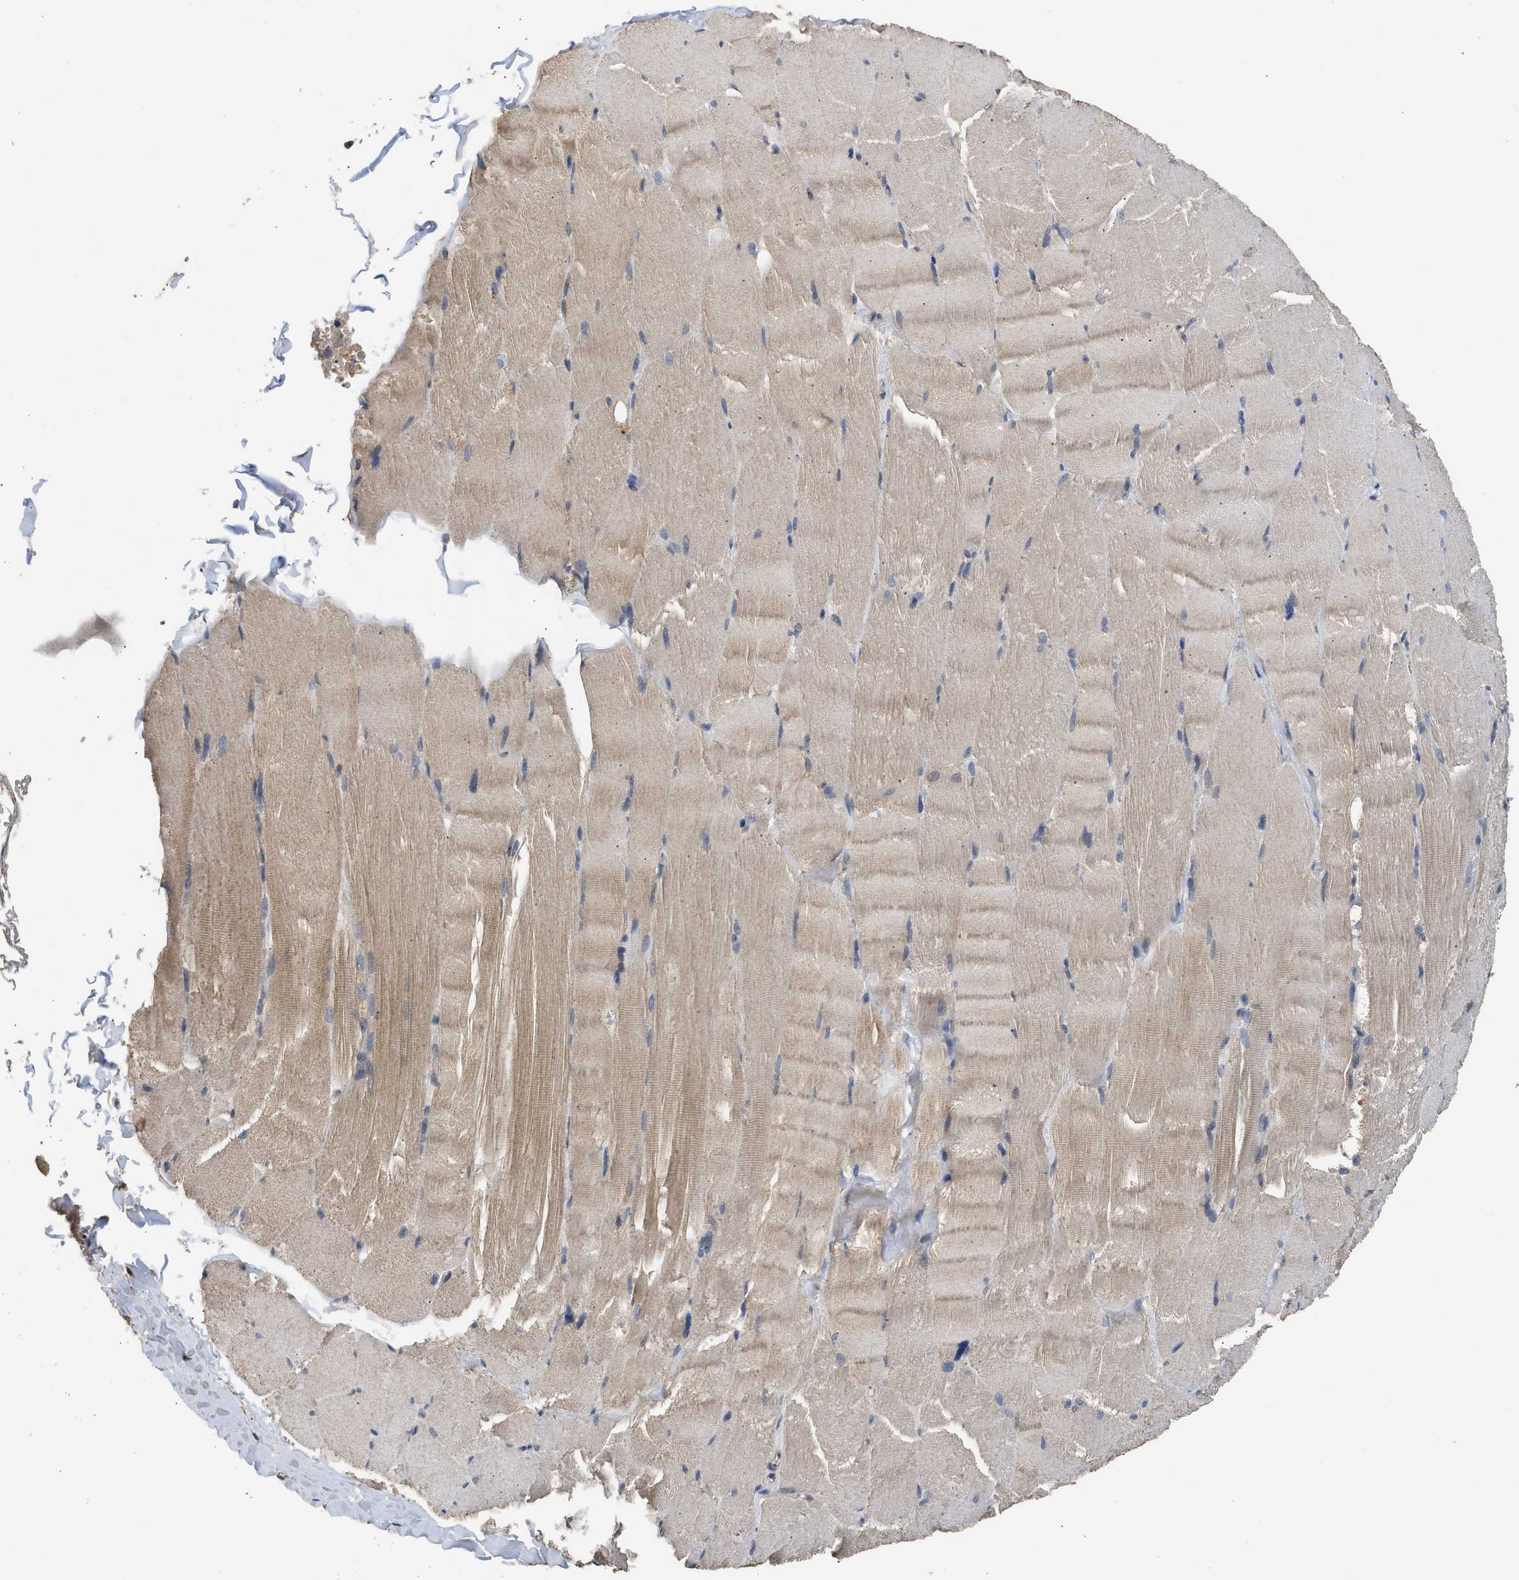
{"staining": {"intensity": "moderate", "quantity": ">75%", "location": "cytoplasmic/membranous"}, "tissue": "skeletal muscle", "cell_type": "Myocytes", "image_type": "normal", "snomed": [{"axis": "morphology", "description": "Normal tissue, NOS"}, {"axis": "topography", "description": "Skin"}, {"axis": "topography", "description": "Skeletal muscle"}], "caption": "Protein staining exhibits moderate cytoplasmic/membranous expression in approximately >75% of myocytes in unremarkable skeletal muscle. Immunohistochemistry (ihc) stains the protein in brown and the nuclei are stained blue.", "gene": "SPINT2", "patient": {"sex": "male", "age": 83}}